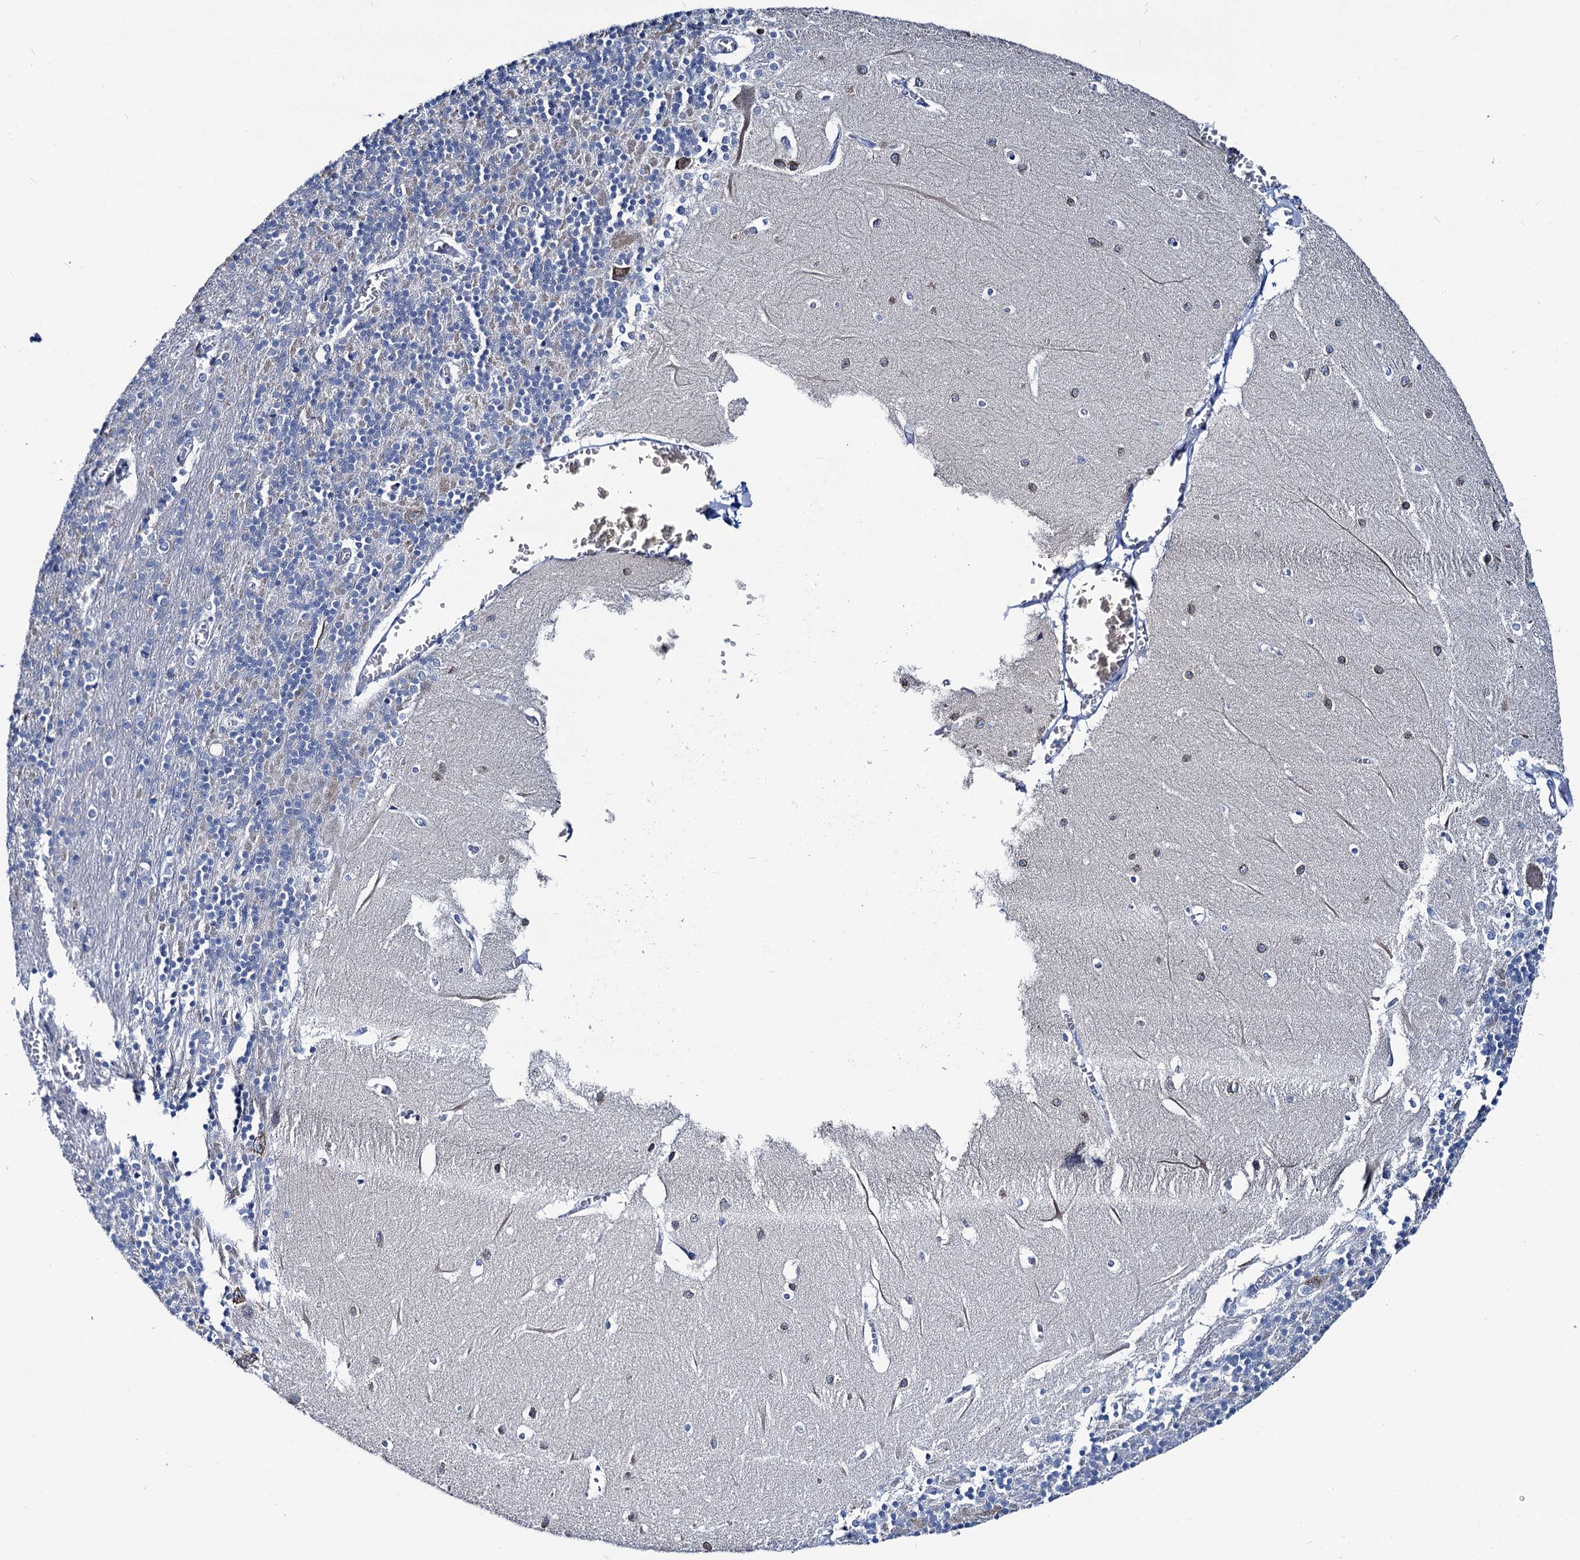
{"staining": {"intensity": "negative", "quantity": "none", "location": "none"}, "tissue": "cerebellum", "cell_type": "Cells in granular layer", "image_type": "normal", "snomed": [{"axis": "morphology", "description": "Normal tissue, NOS"}, {"axis": "topography", "description": "Cerebellum"}], "caption": "High magnification brightfield microscopy of unremarkable cerebellum stained with DAB (3,3'-diaminobenzidine) (brown) and counterstained with hematoxylin (blue): cells in granular layer show no significant staining. (DAB (3,3'-diaminobenzidine) IHC, high magnification).", "gene": "MIOX", "patient": {"sex": "male", "age": 37}}